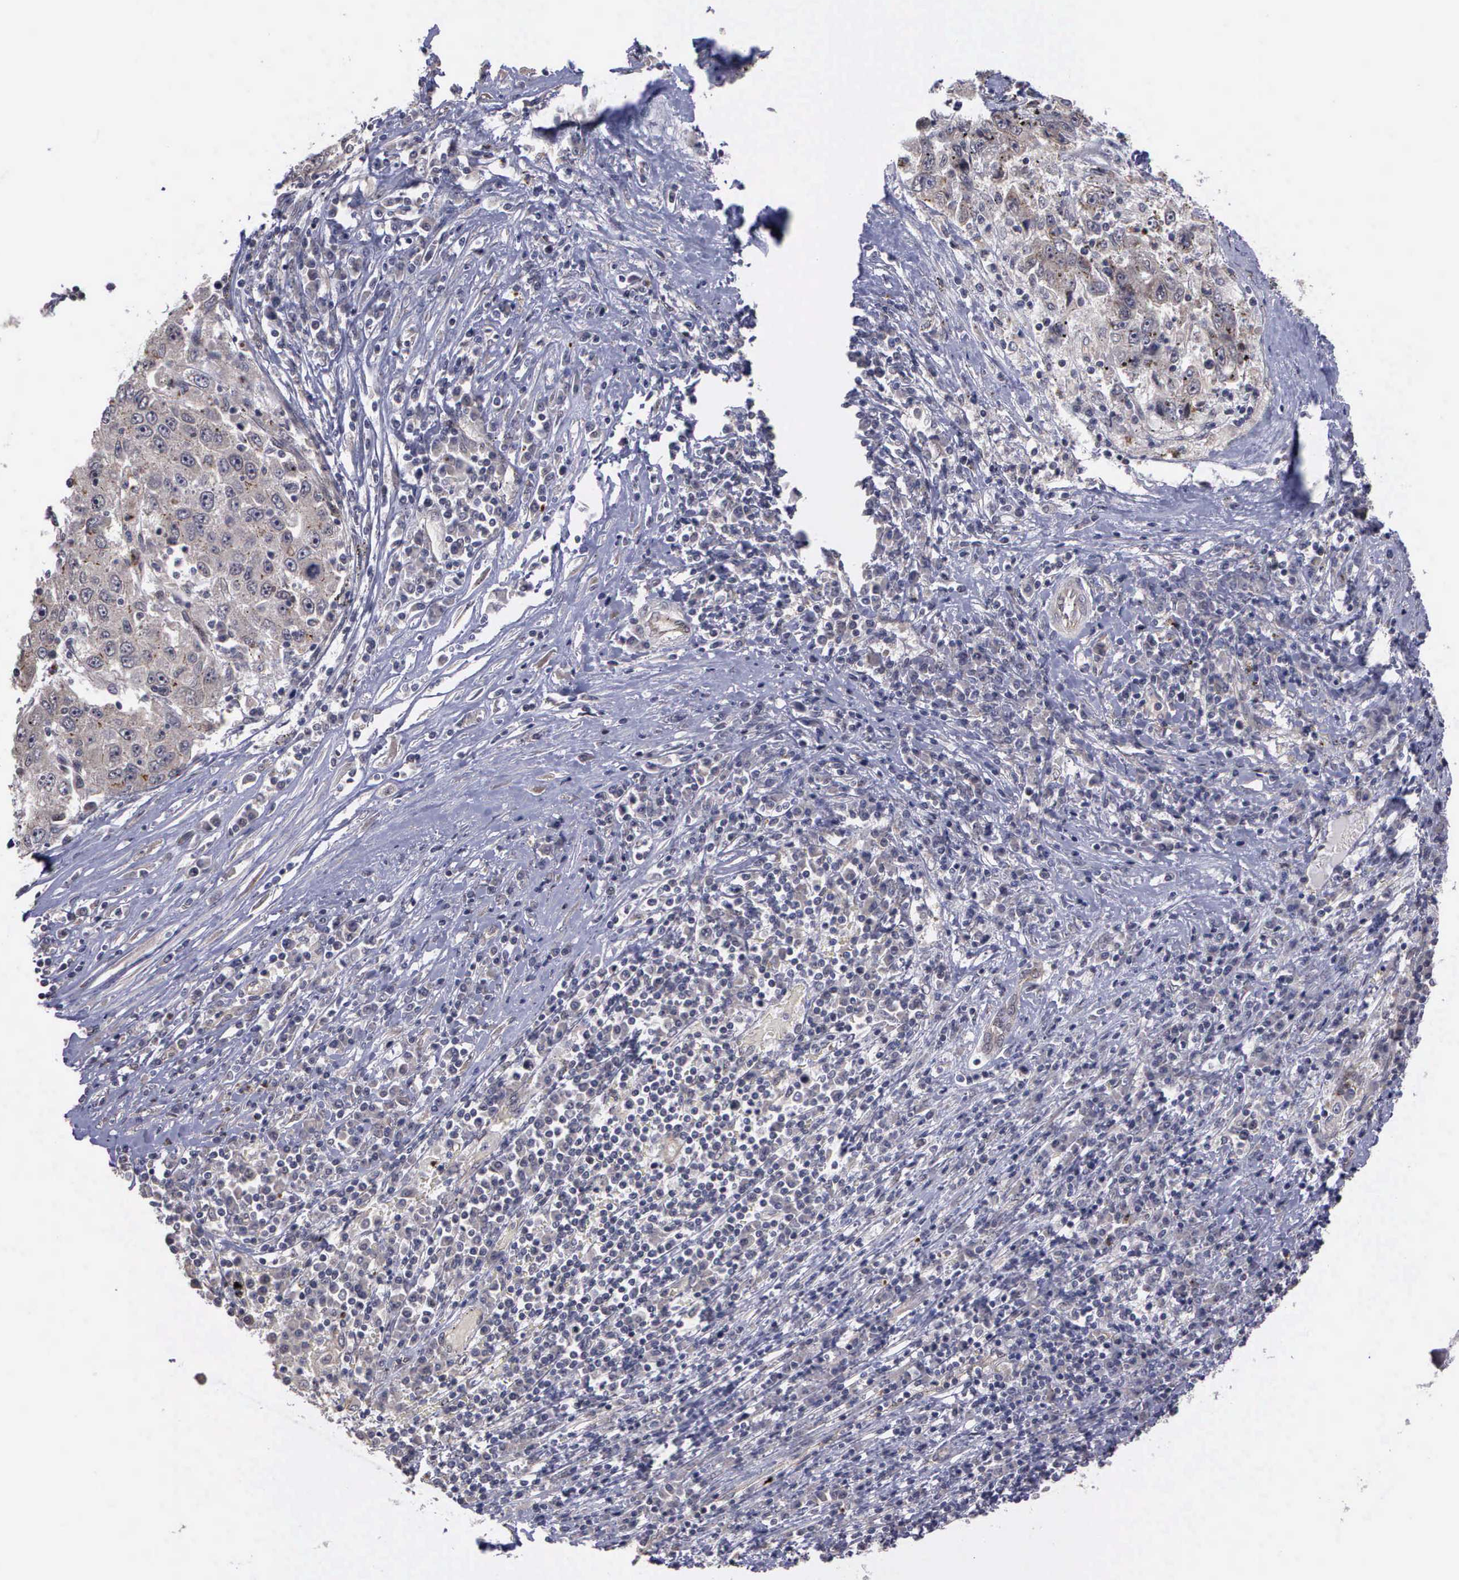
{"staining": {"intensity": "weak", "quantity": "<25%", "location": "cytoplasmic/membranous"}, "tissue": "liver cancer", "cell_type": "Tumor cells", "image_type": "cancer", "snomed": [{"axis": "morphology", "description": "Carcinoma, Hepatocellular, NOS"}, {"axis": "topography", "description": "Liver"}], "caption": "Protein analysis of liver cancer reveals no significant positivity in tumor cells. The staining was performed using DAB (3,3'-diaminobenzidine) to visualize the protein expression in brown, while the nuclei were stained in blue with hematoxylin (Magnification: 20x).", "gene": "MAP3K9", "patient": {"sex": "male", "age": 49}}